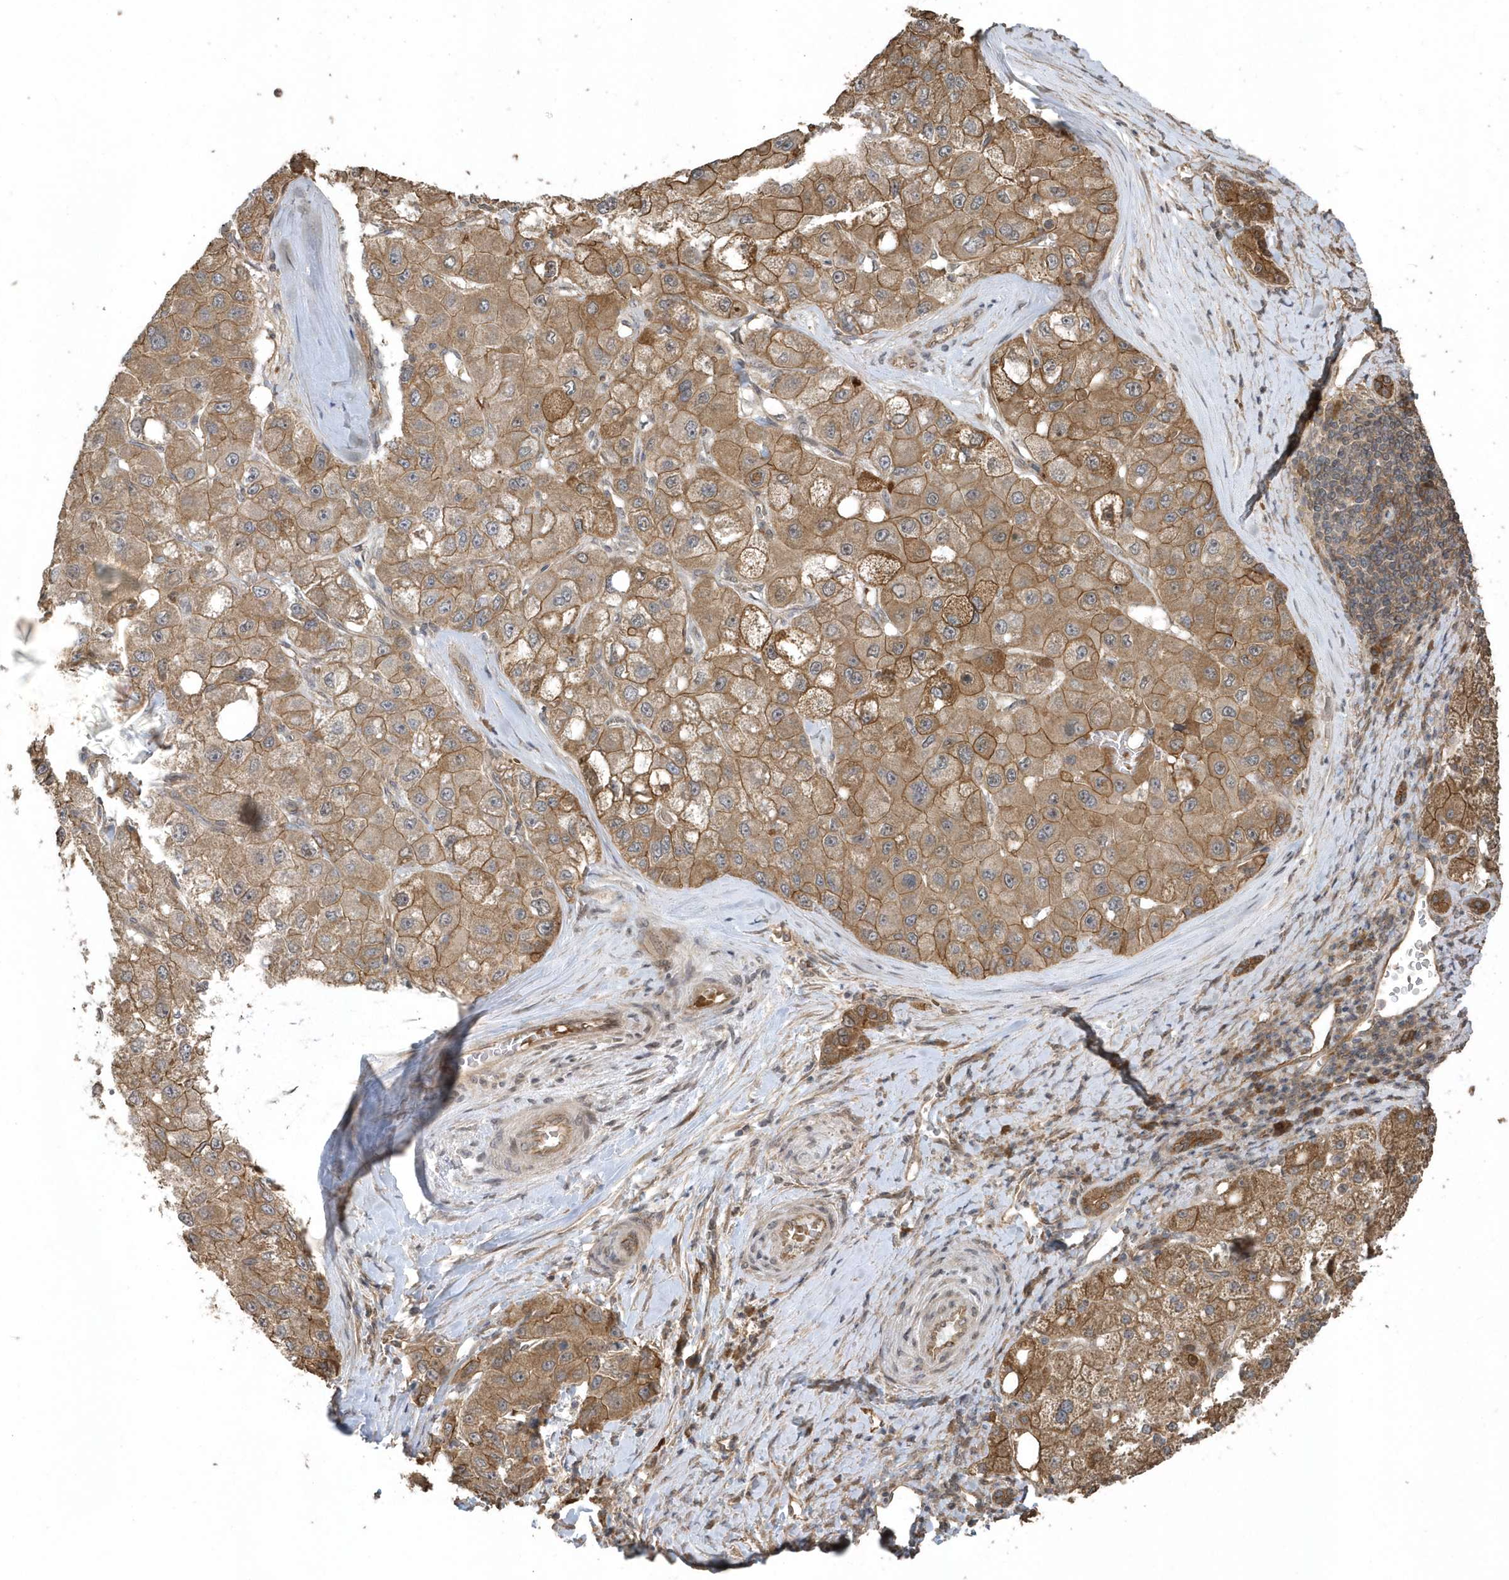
{"staining": {"intensity": "moderate", "quantity": ">75%", "location": "cytoplasmic/membranous"}, "tissue": "liver cancer", "cell_type": "Tumor cells", "image_type": "cancer", "snomed": [{"axis": "morphology", "description": "Carcinoma, Hepatocellular, NOS"}, {"axis": "topography", "description": "Liver"}], "caption": "Liver cancer (hepatocellular carcinoma) stained for a protein displays moderate cytoplasmic/membranous positivity in tumor cells. Using DAB (brown) and hematoxylin (blue) stains, captured at high magnification using brightfield microscopy.", "gene": "HERPUD1", "patient": {"sex": "male", "age": 80}}